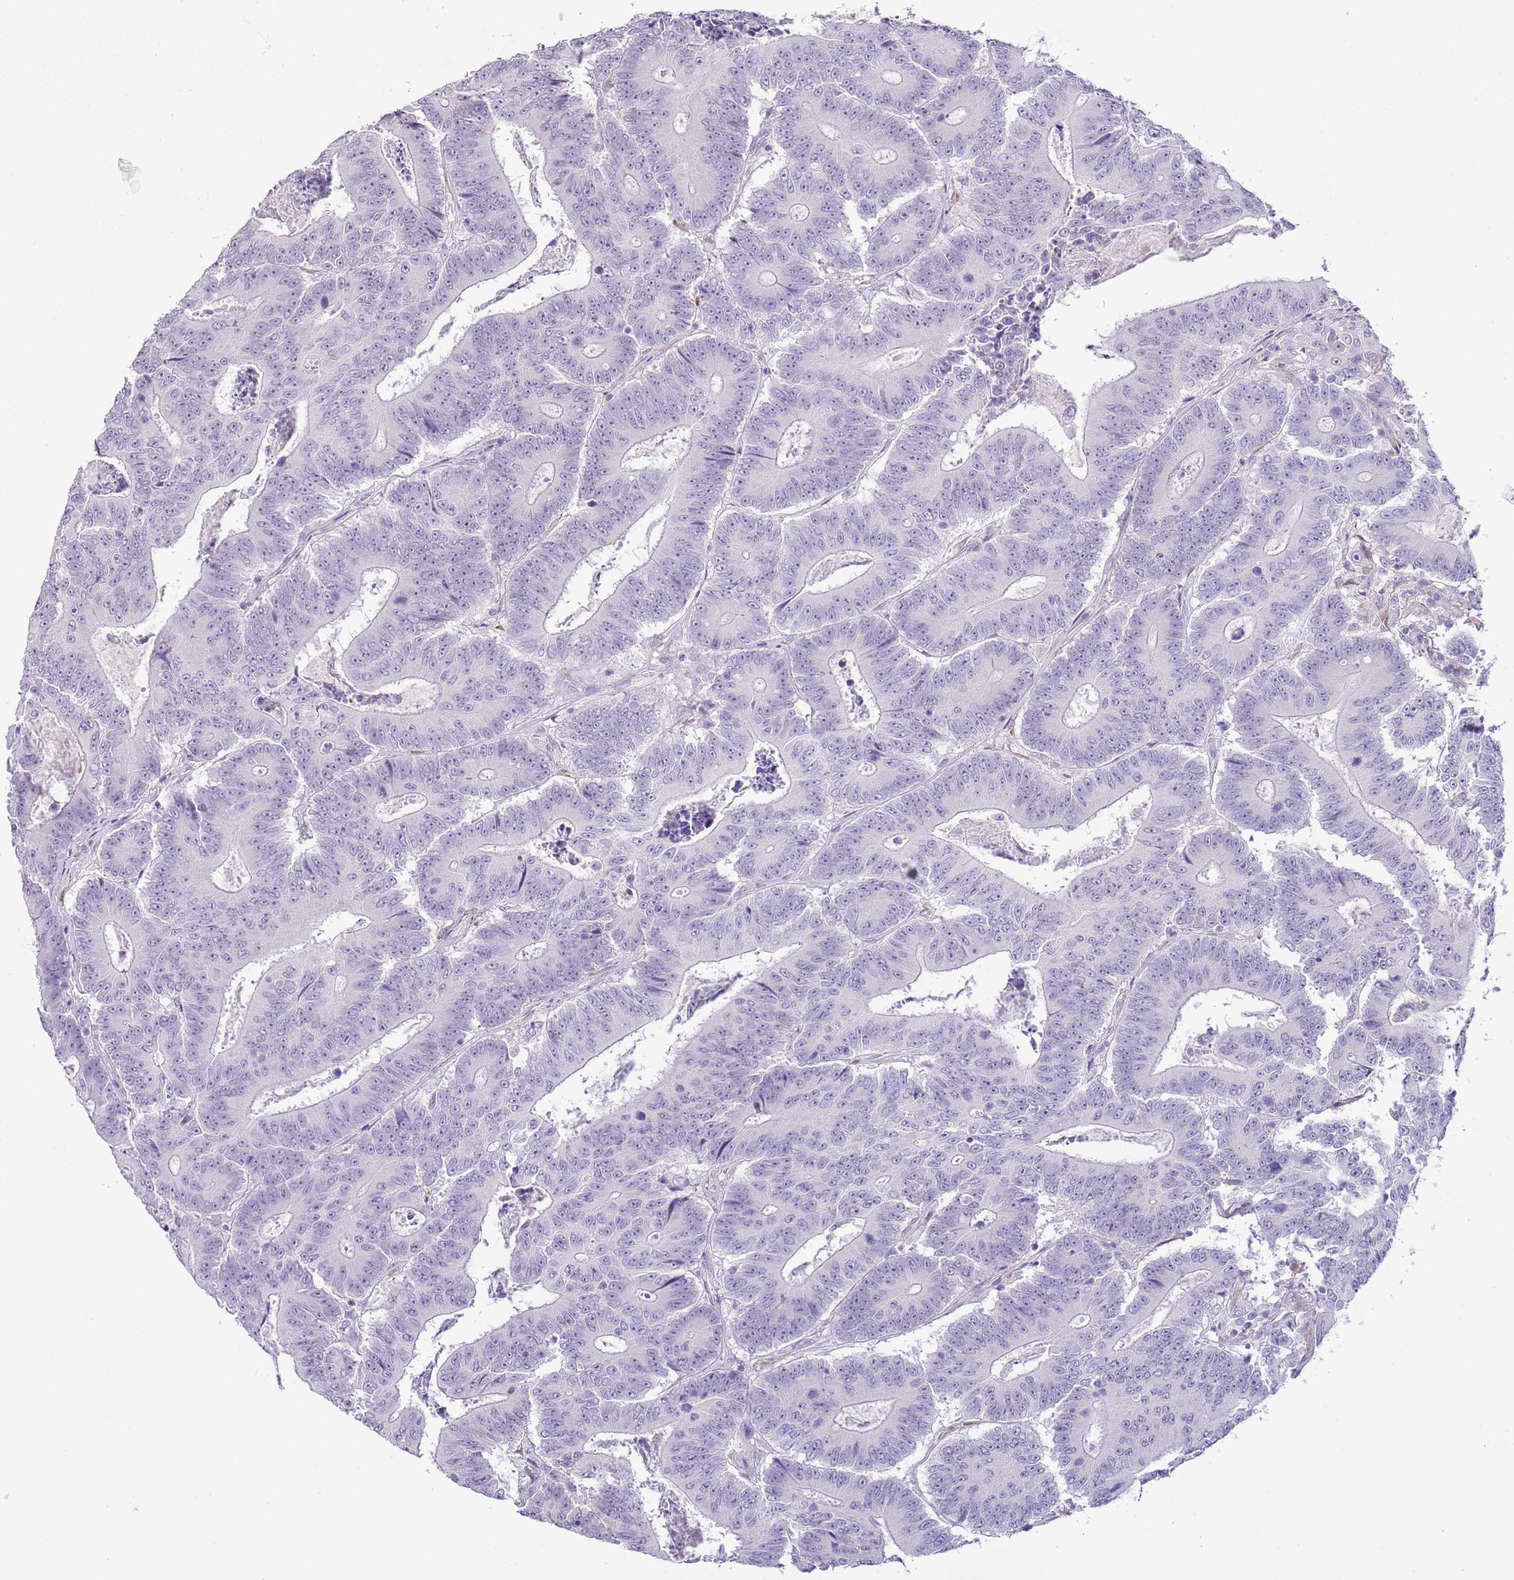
{"staining": {"intensity": "negative", "quantity": "none", "location": "none"}, "tissue": "colorectal cancer", "cell_type": "Tumor cells", "image_type": "cancer", "snomed": [{"axis": "morphology", "description": "Adenocarcinoma, NOS"}, {"axis": "topography", "description": "Colon"}], "caption": "Adenocarcinoma (colorectal) was stained to show a protein in brown. There is no significant staining in tumor cells.", "gene": "MIDN", "patient": {"sex": "male", "age": 83}}